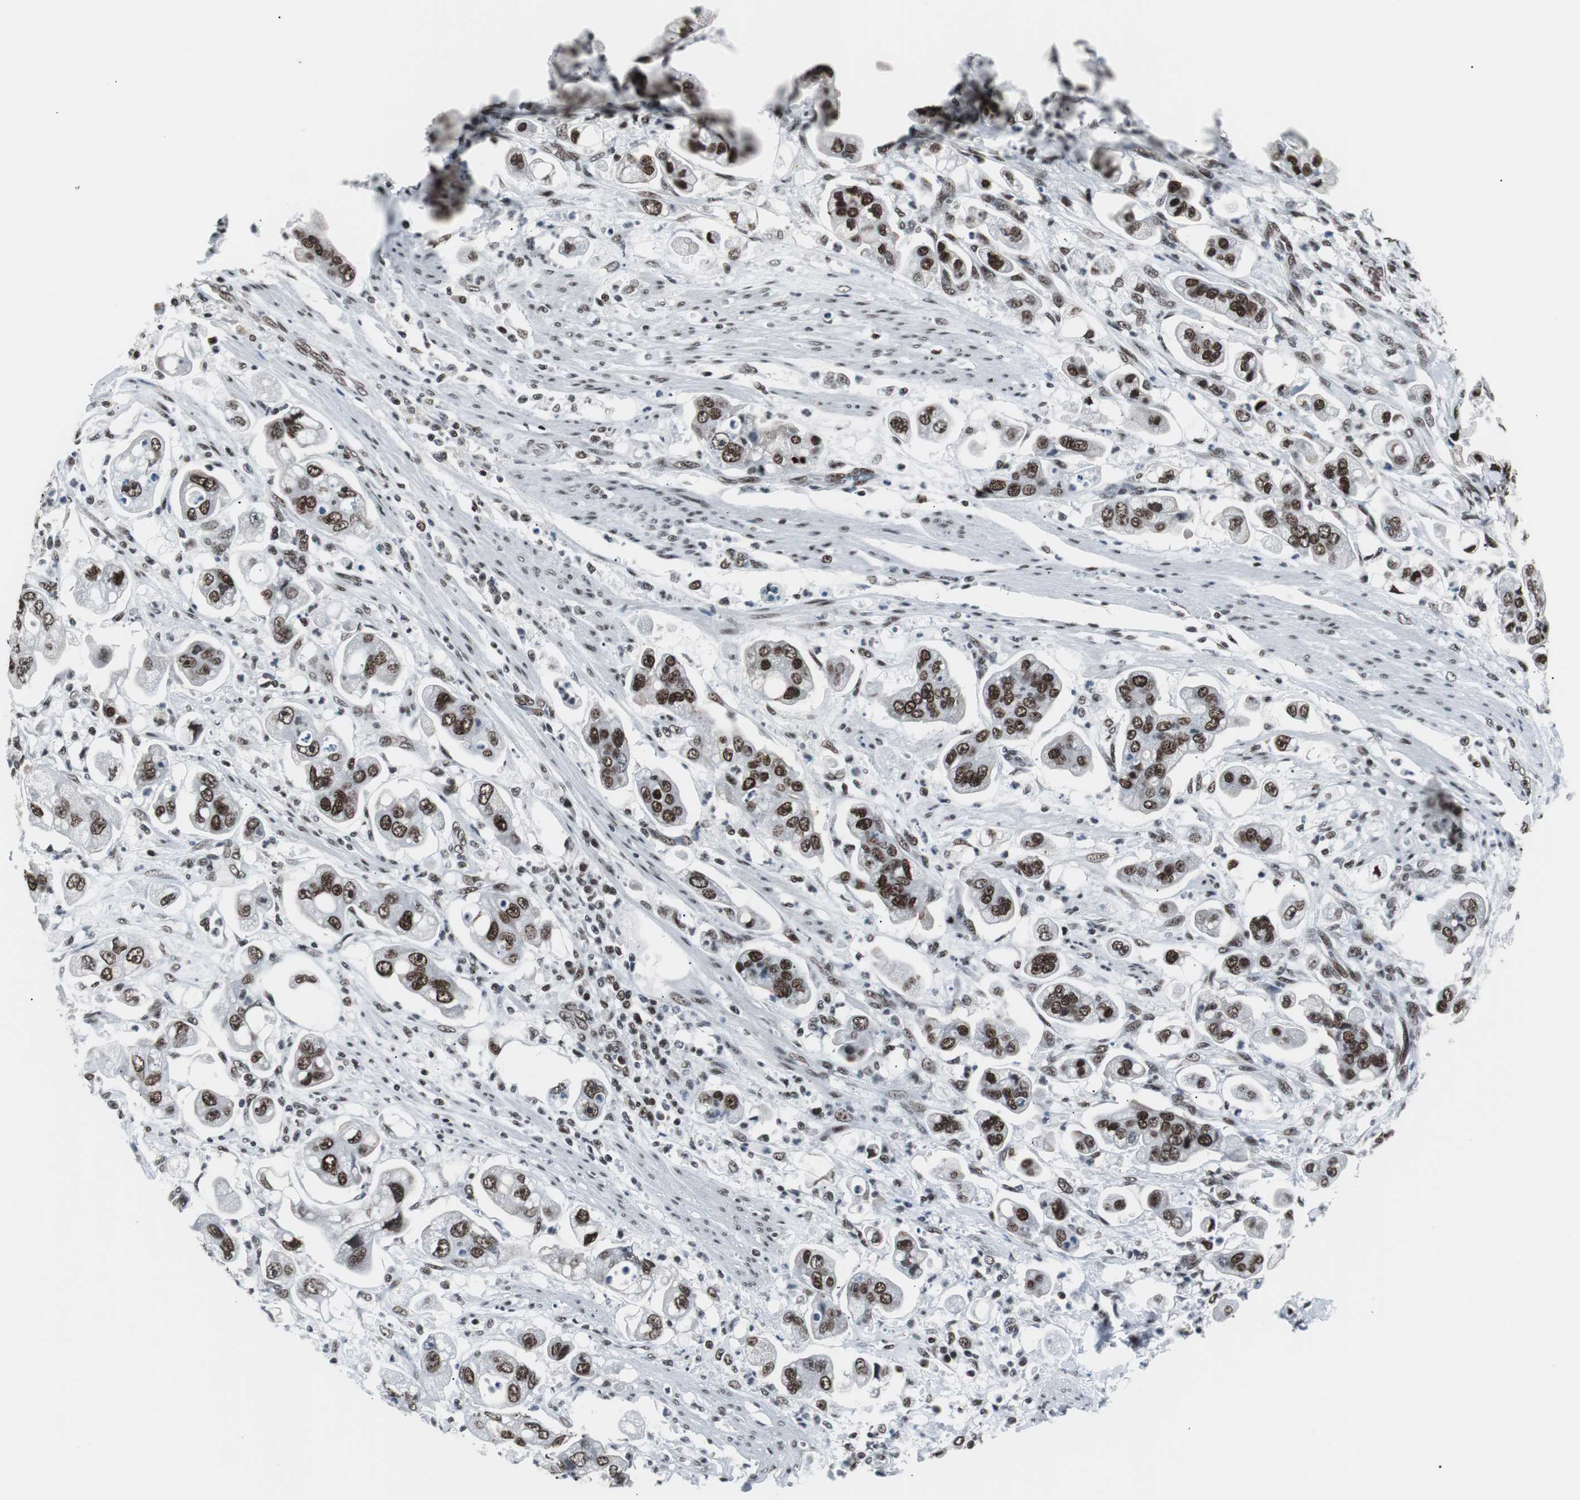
{"staining": {"intensity": "strong", "quantity": ">75%", "location": "nuclear"}, "tissue": "stomach cancer", "cell_type": "Tumor cells", "image_type": "cancer", "snomed": [{"axis": "morphology", "description": "Adenocarcinoma, NOS"}, {"axis": "topography", "description": "Stomach"}], "caption": "The immunohistochemical stain shows strong nuclear positivity in tumor cells of stomach cancer tissue. The staining was performed using DAB (3,3'-diaminobenzidine), with brown indicating positive protein expression. Nuclei are stained blue with hematoxylin.", "gene": "XRCC1", "patient": {"sex": "male", "age": 62}}